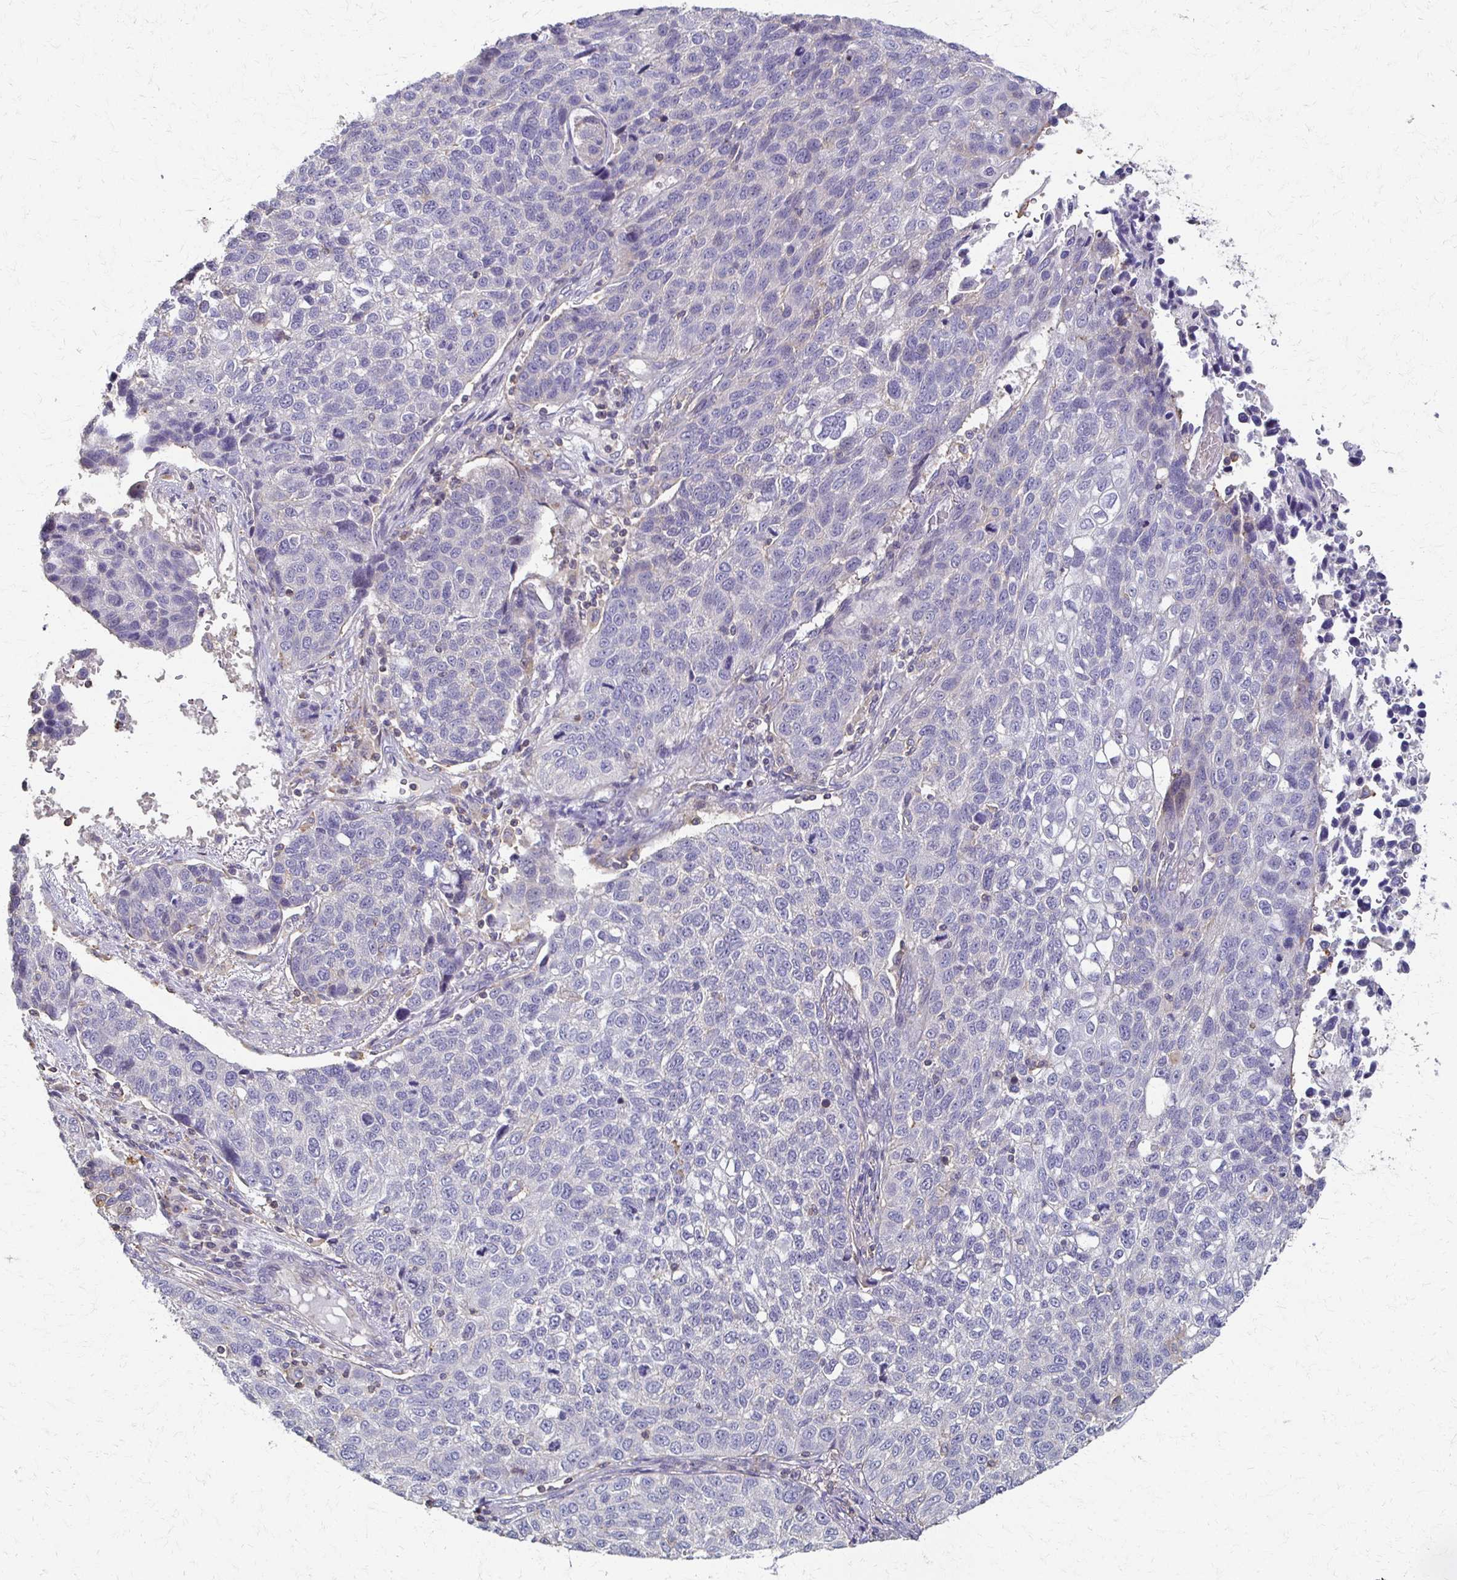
{"staining": {"intensity": "negative", "quantity": "none", "location": "none"}, "tissue": "lung cancer", "cell_type": "Tumor cells", "image_type": "cancer", "snomed": [{"axis": "morphology", "description": "Squamous cell carcinoma, NOS"}, {"axis": "topography", "description": "Lymph node"}, {"axis": "topography", "description": "Lung"}], "caption": "This is an IHC image of human lung squamous cell carcinoma. There is no positivity in tumor cells.", "gene": "C1QTNF7", "patient": {"sex": "male", "age": 61}}